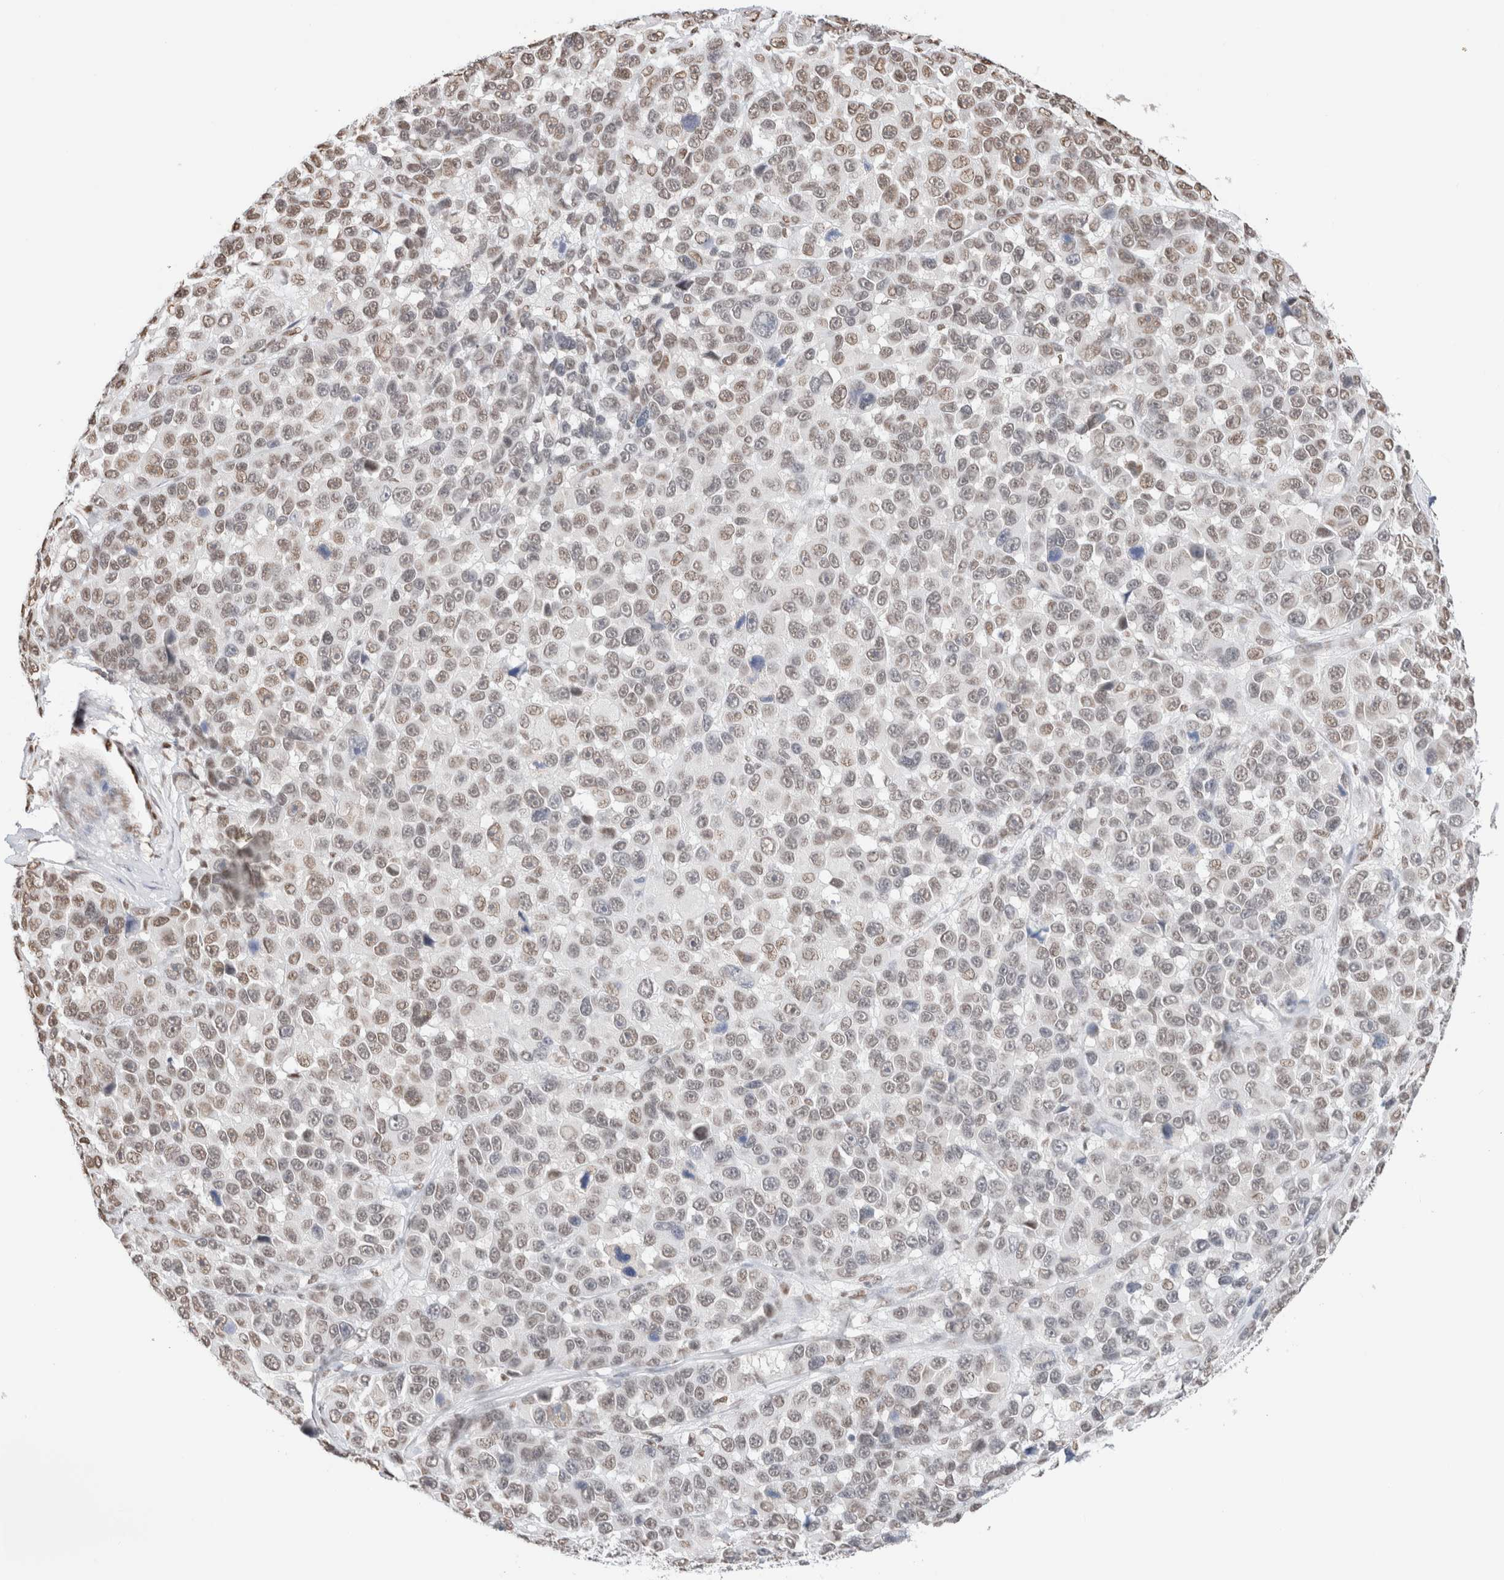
{"staining": {"intensity": "moderate", "quantity": "<25%", "location": "nuclear"}, "tissue": "melanoma", "cell_type": "Tumor cells", "image_type": "cancer", "snomed": [{"axis": "morphology", "description": "Malignant melanoma, NOS"}, {"axis": "topography", "description": "Skin"}], "caption": "A high-resolution histopathology image shows immunohistochemistry (IHC) staining of malignant melanoma, which shows moderate nuclear staining in approximately <25% of tumor cells. (brown staining indicates protein expression, while blue staining denotes nuclei).", "gene": "SUPT3H", "patient": {"sex": "male", "age": 53}}